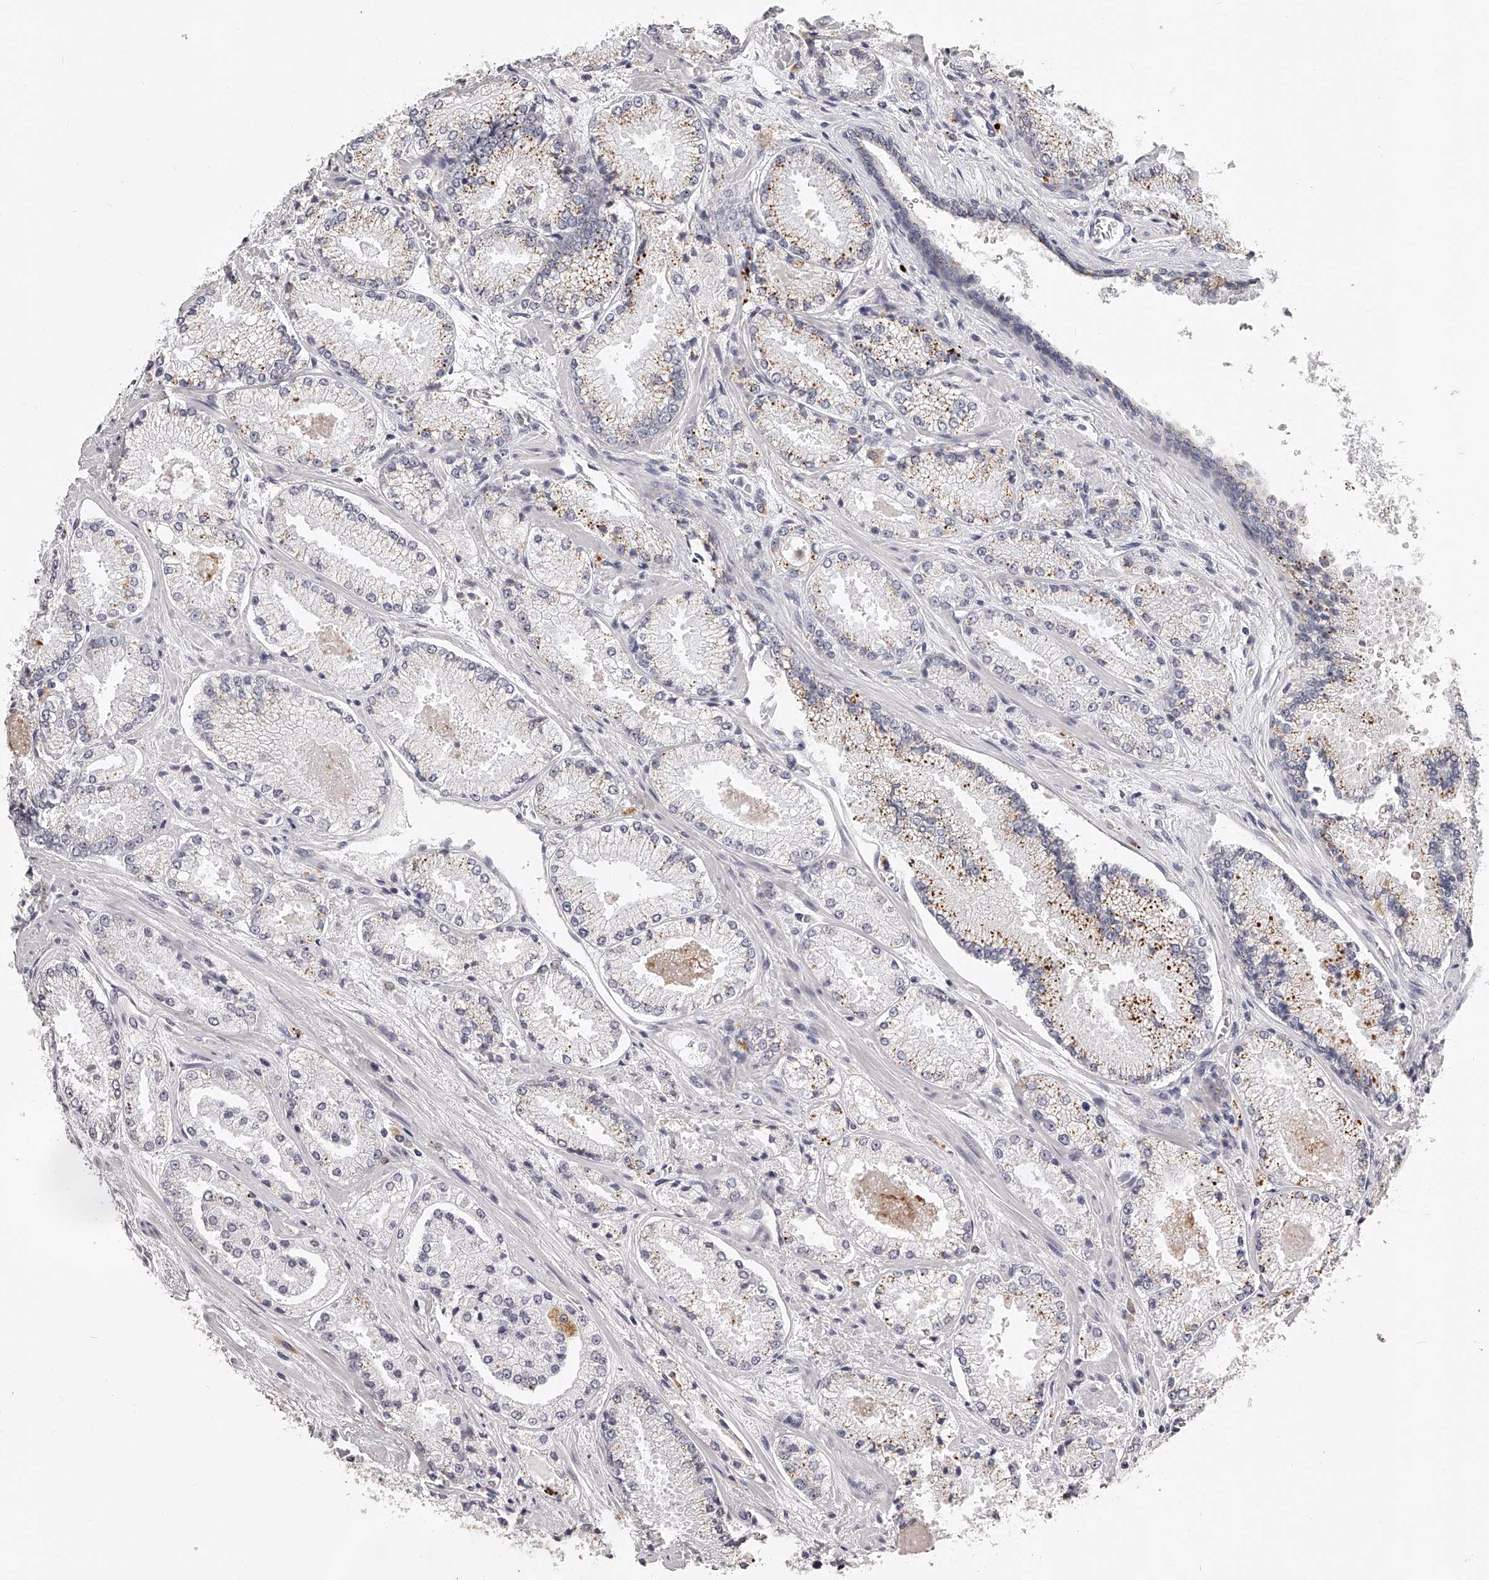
{"staining": {"intensity": "moderate", "quantity": "<25%", "location": "cytoplasmic/membranous"}, "tissue": "prostate cancer", "cell_type": "Tumor cells", "image_type": "cancer", "snomed": [{"axis": "morphology", "description": "Adenocarcinoma, High grade"}, {"axis": "topography", "description": "Prostate"}], "caption": "This is a histology image of immunohistochemistry (IHC) staining of high-grade adenocarcinoma (prostate), which shows moderate positivity in the cytoplasmic/membranous of tumor cells.", "gene": "DMRT1", "patient": {"sex": "male", "age": 73}}